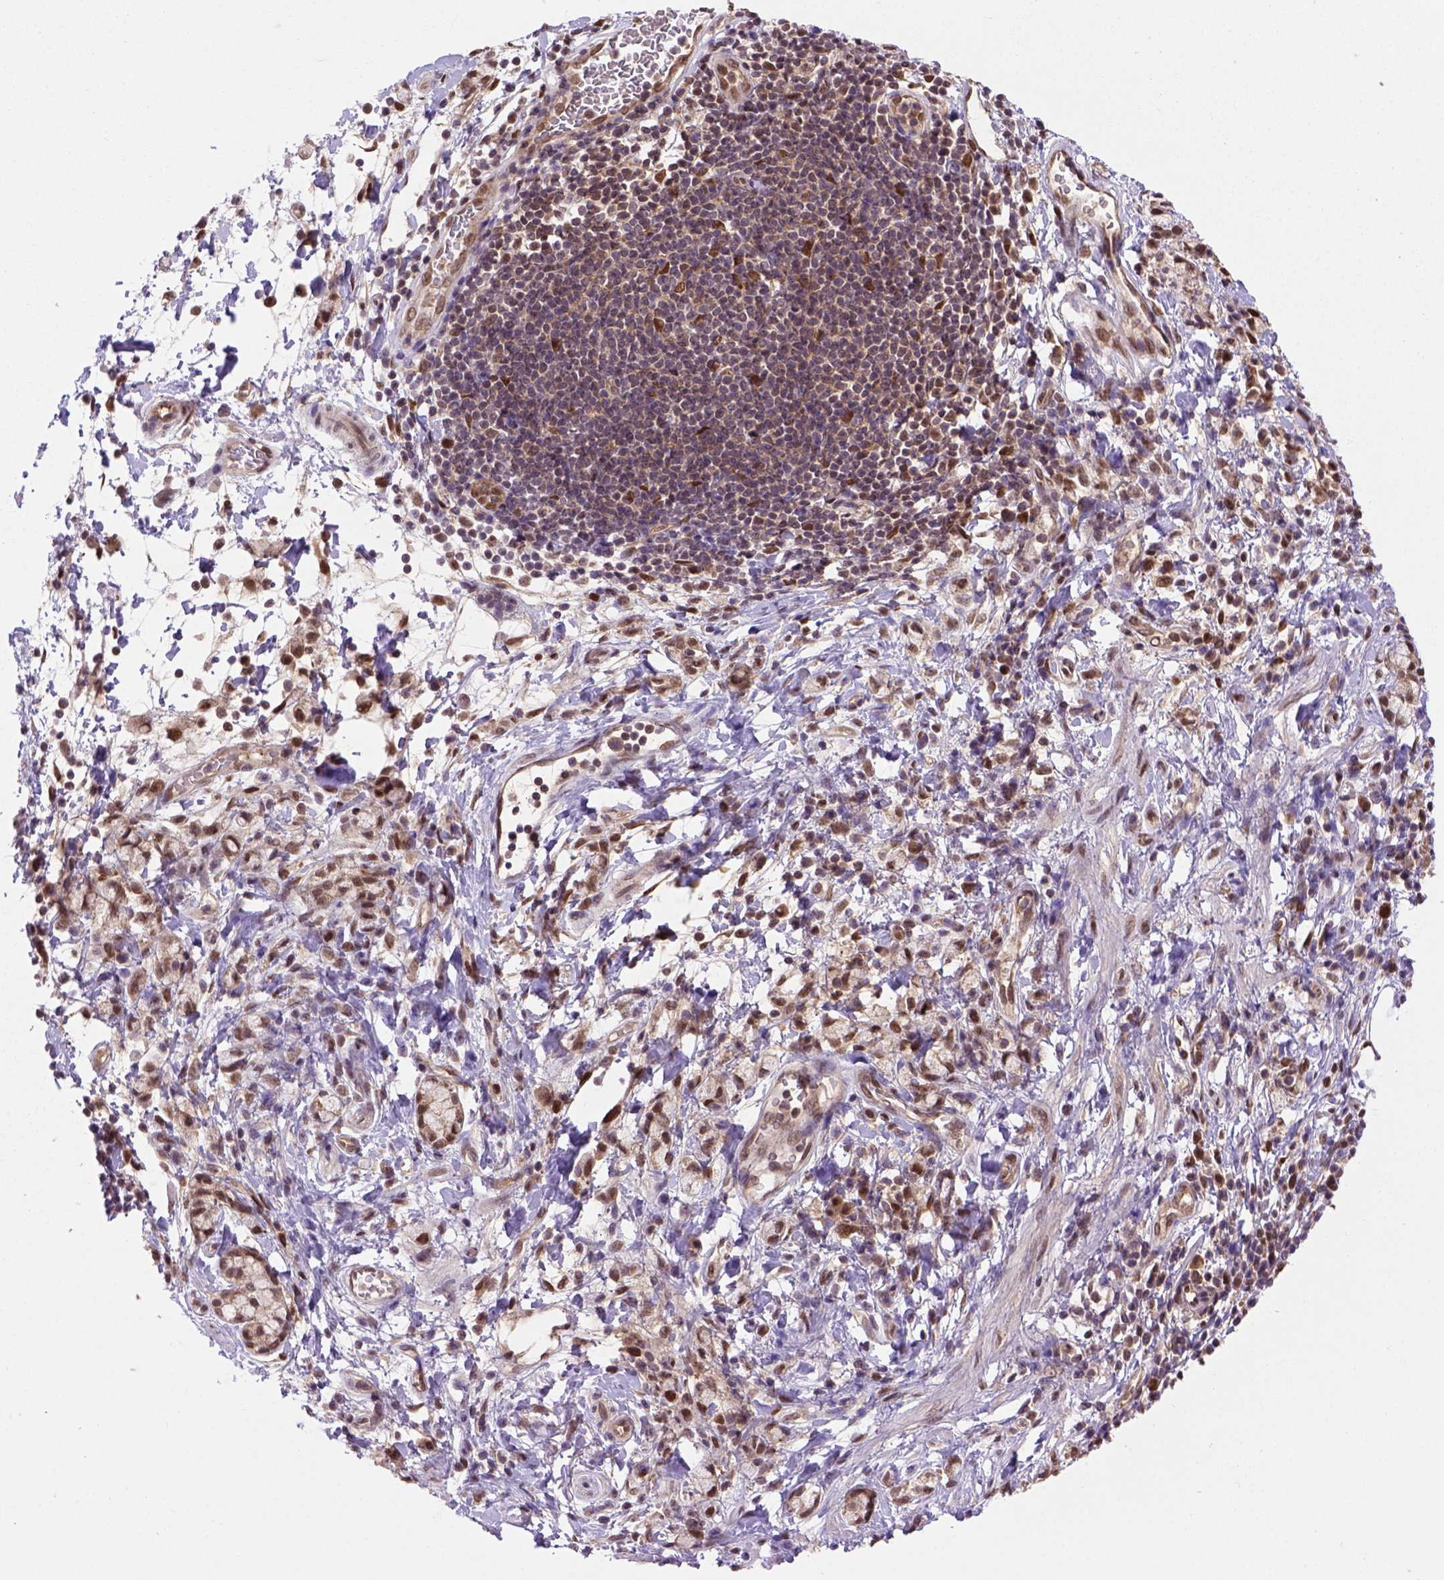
{"staining": {"intensity": "moderate", "quantity": ">75%", "location": "nuclear"}, "tissue": "stomach cancer", "cell_type": "Tumor cells", "image_type": "cancer", "snomed": [{"axis": "morphology", "description": "Adenocarcinoma, NOS"}, {"axis": "topography", "description": "Stomach"}], "caption": "Stomach cancer (adenocarcinoma) tissue demonstrates moderate nuclear staining in approximately >75% of tumor cells", "gene": "PSMC2", "patient": {"sex": "male", "age": 58}}